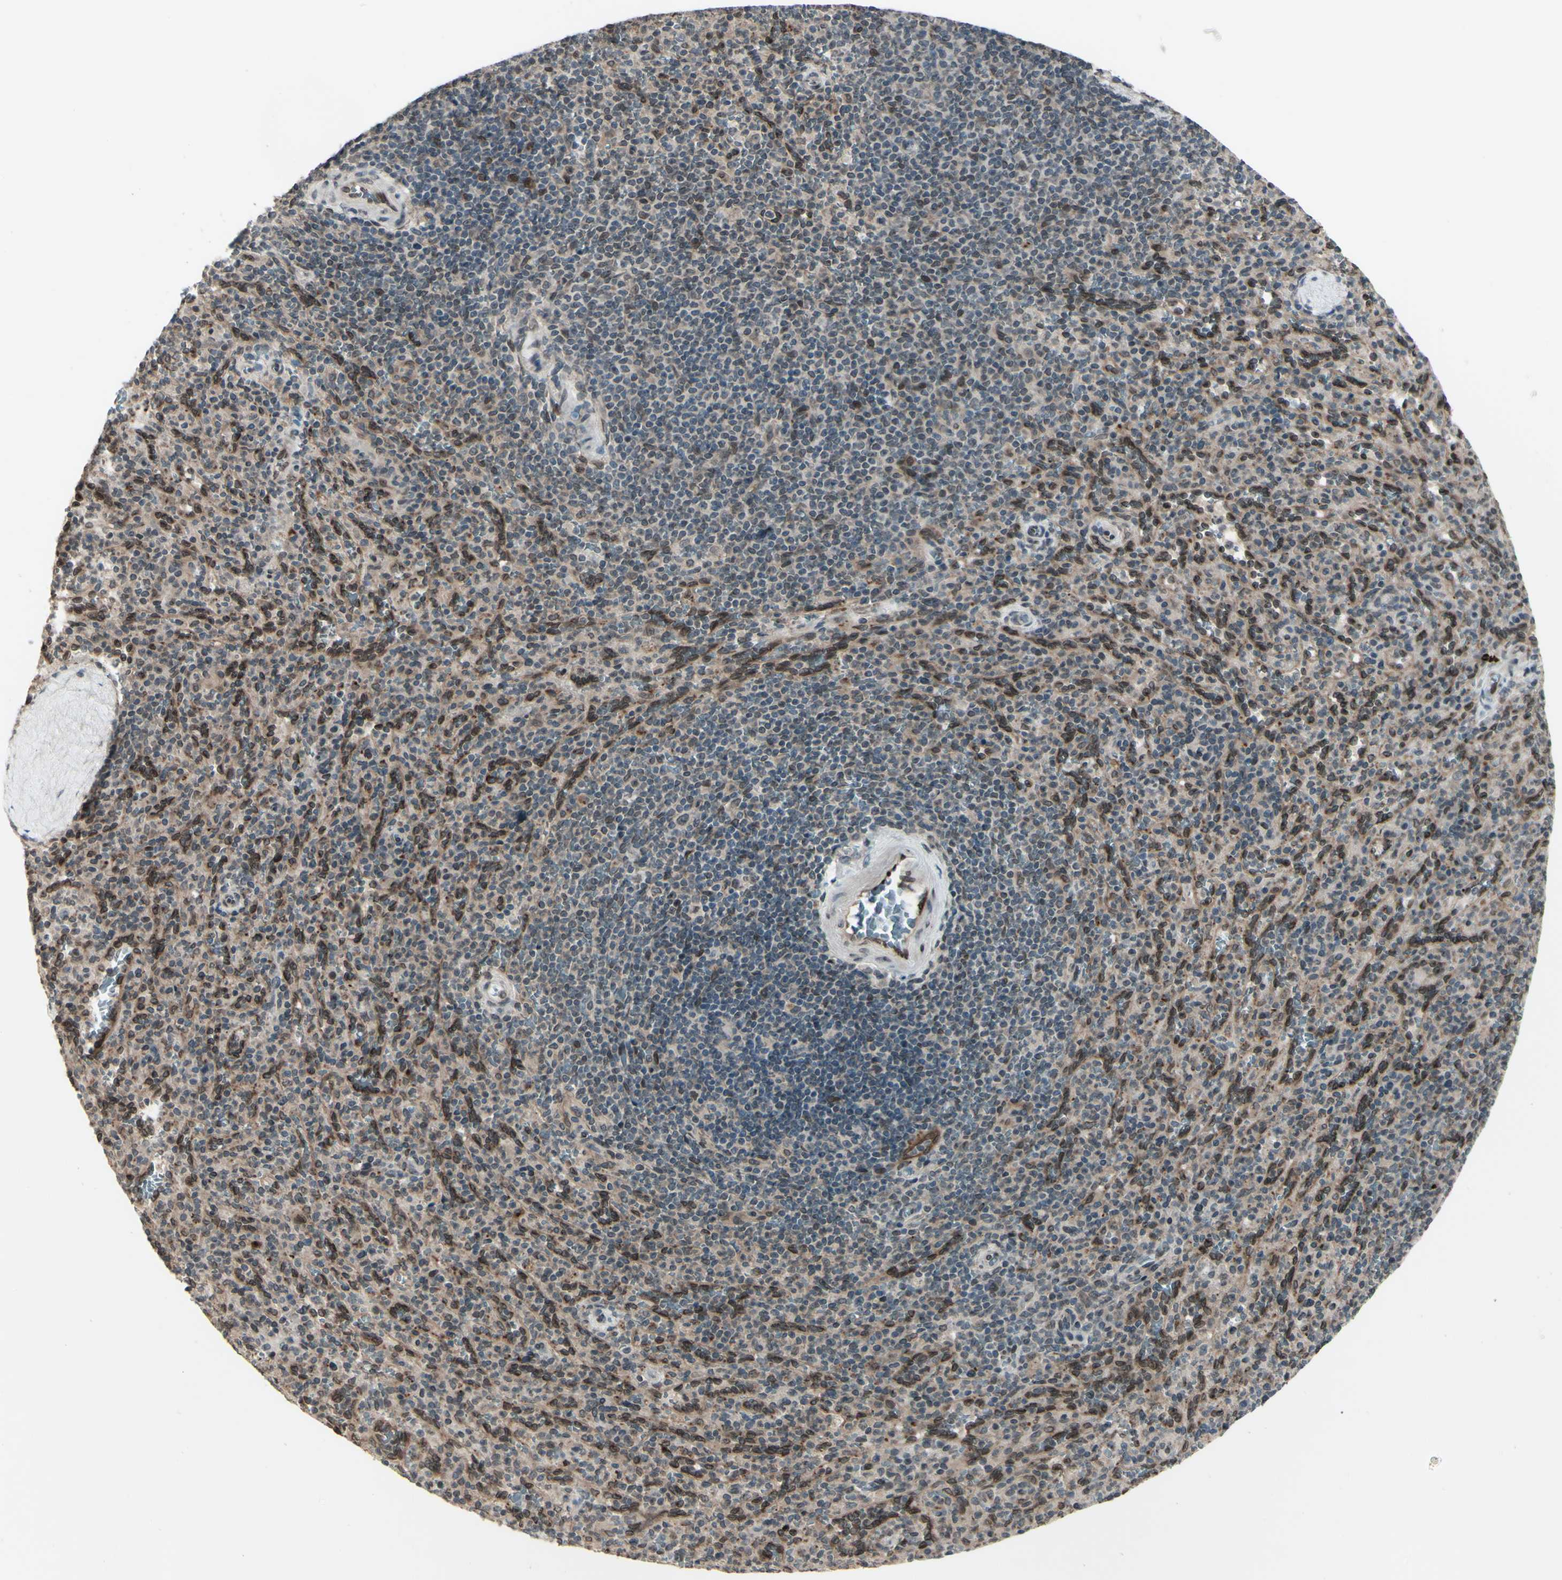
{"staining": {"intensity": "weak", "quantity": "25%-75%", "location": "cytoplasmic/membranous,nuclear"}, "tissue": "spleen", "cell_type": "Cells in red pulp", "image_type": "normal", "snomed": [{"axis": "morphology", "description": "Normal tissue, NOS"}, {"axis": "topography", "description": "Spleen"}], "caption": "This is a micrograph of immunohistochemistry (IHC) staining of benign spleen, which shows weak positivity in the cytoplasmic/membranous,nuclear of cells in red pulp.", "gene": "MLF2", "patient": {"sex": "male", "age": 36}}